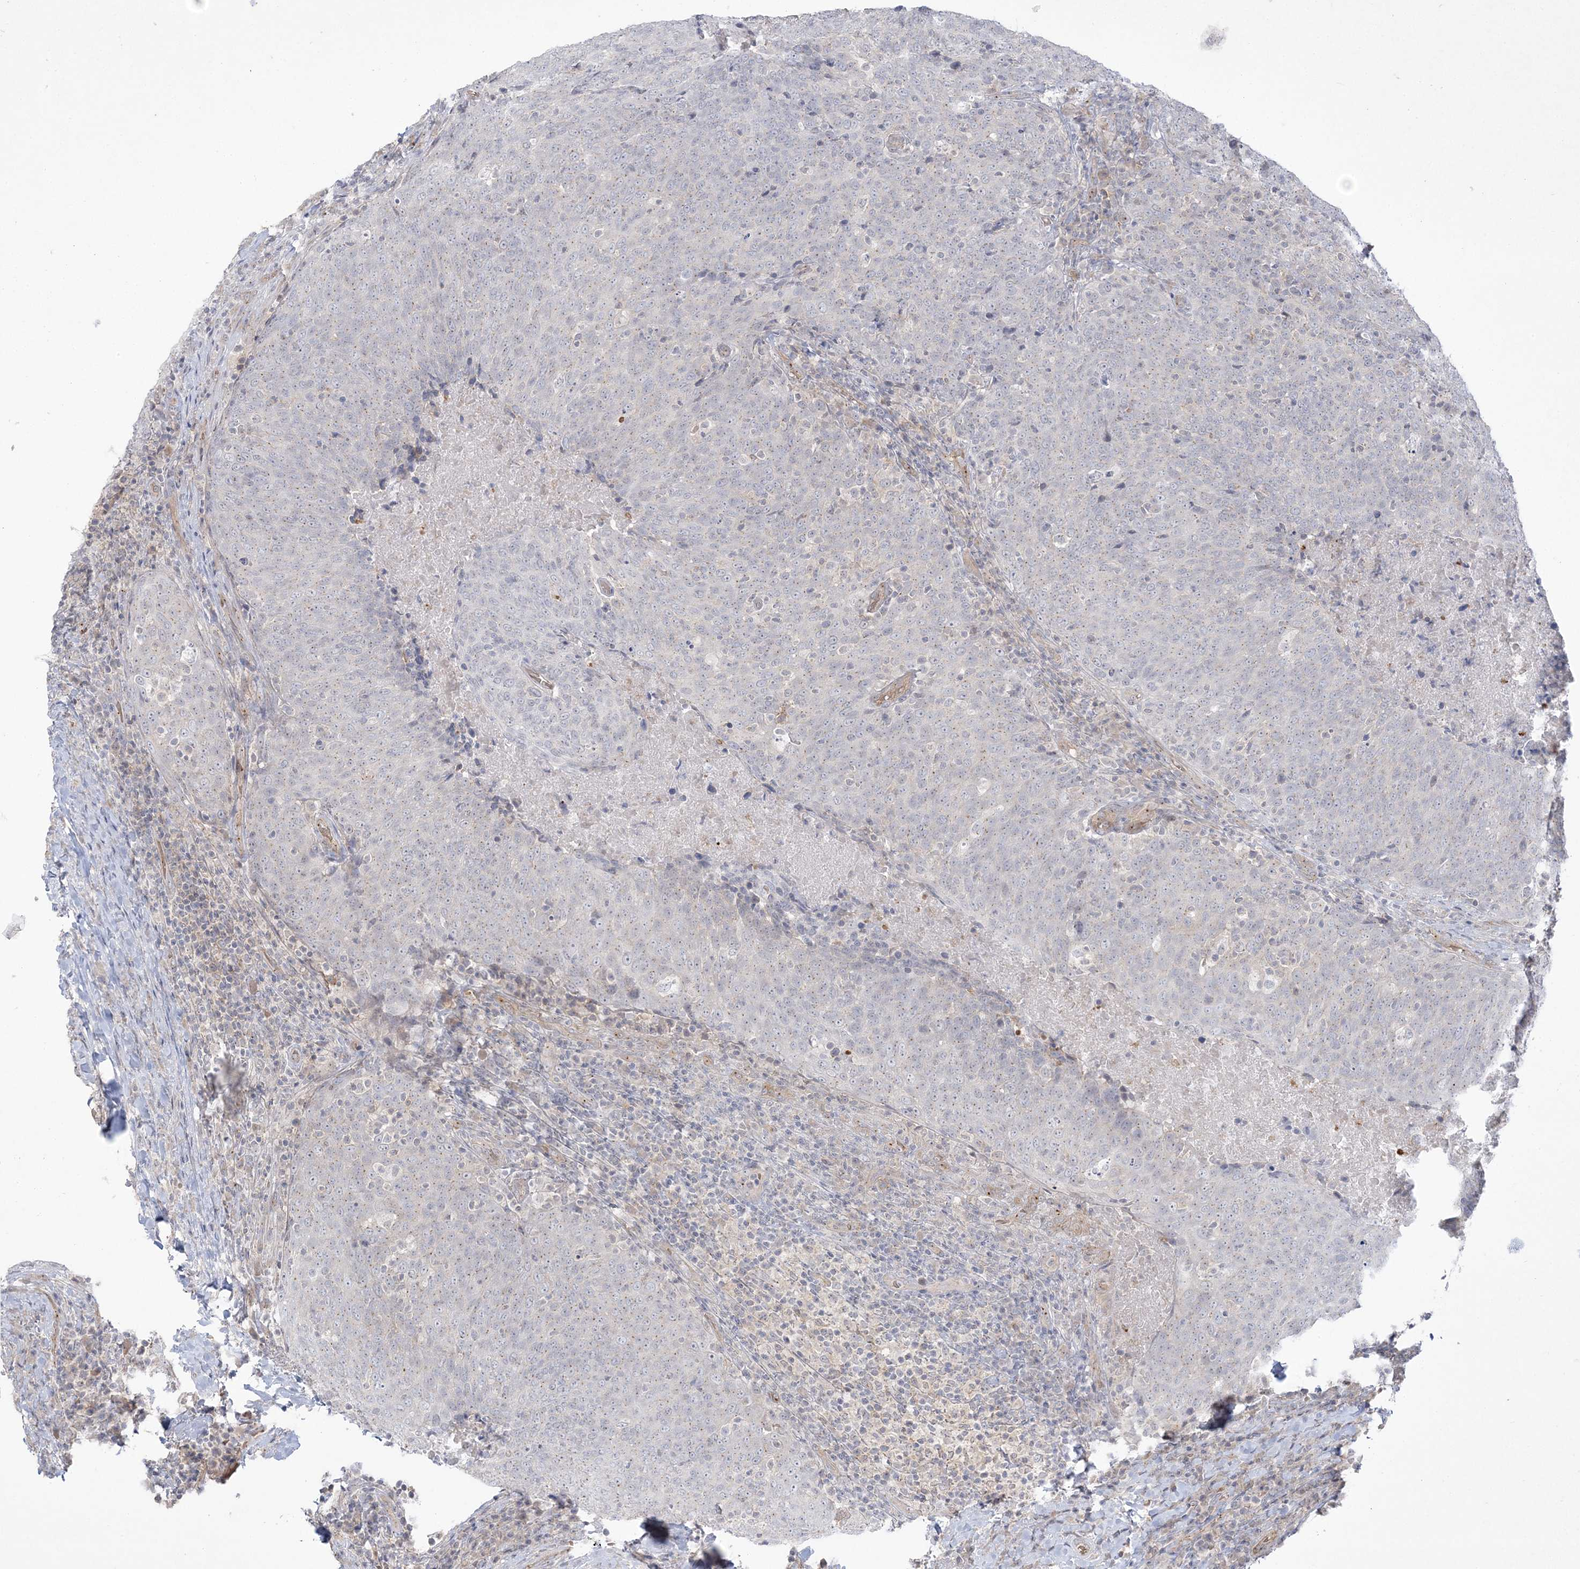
{"staining": {"intensity": "weak", "quantity": "25%-75%", "location": "cytoplasmic/membranous"}, "tissue": "head and neck cancer", "cell_type": "Tumor cells", "image_type": "cancer", "snomed": [{"axis": "morphology", "description": "Squamous cell carcinoma, NOS"}, {"axis": "morphology", "description": "Squamous cell carcinoma, metastatic, NOS"}, {"axis": "topography", "description": "Lymph node"}, {"axis": "topography", "description": "Head-Neck"}], "caption": "Immunohistochemical staining of human head and neck cancer (metastatic squamous cell carcinoma) reveals low levels of weak cytoplasmic/membranous expression in about 25%-75% of tumor cells.", "gene": "ADAMTS12", "patient": {"sex": "male", "age": 62}}